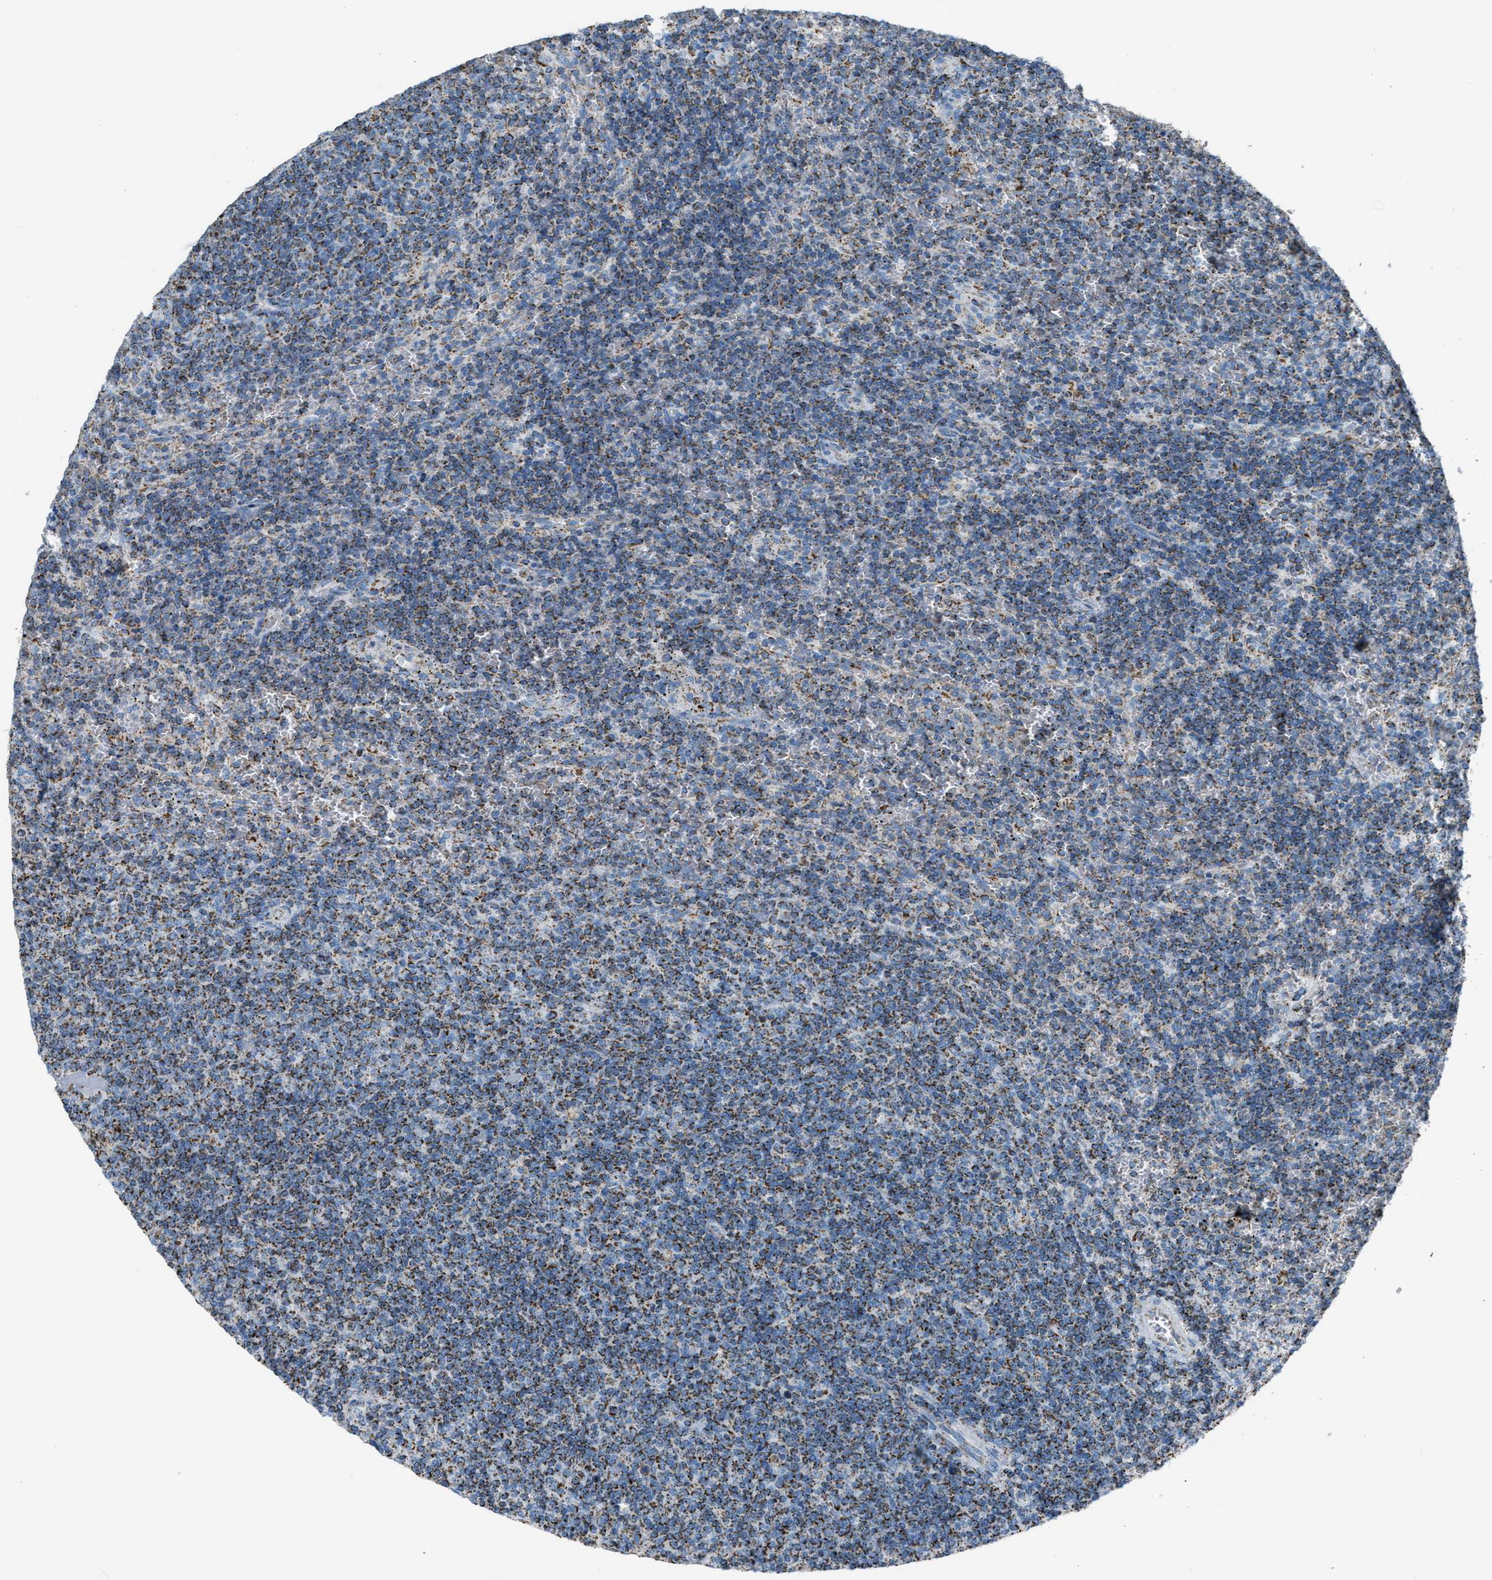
{"staining": {"intensity": "strong", "quantity": "25%-75%", "location": "cytoplasmic/membranous"}, "tissue": "lymphoma", "cell_type": "Tumor cells", "image_type": "cancer", "snomed": [{"axis": "morphology", "description": "Malignant lymphoma, non-Hodgkin's type, Low grade"}, {"axis": "topography", "description": "Spleen"}], "caption": "Immunohistochemistry (IHC) (DAB) staining of malignant lymphoma, non-Hodgkin's type (low-grade) shows strong cytoplasmic/membranous protein positivity in about 25%-75% of tumor cells. (Stains: DAB (3,3'-diaminobenzidine) in brown, nuclei in blue, Microscopy: brightfield microscopy at high magnification).", "gene": "MDH2", "patient": {"sex": "female", "age": 19}}